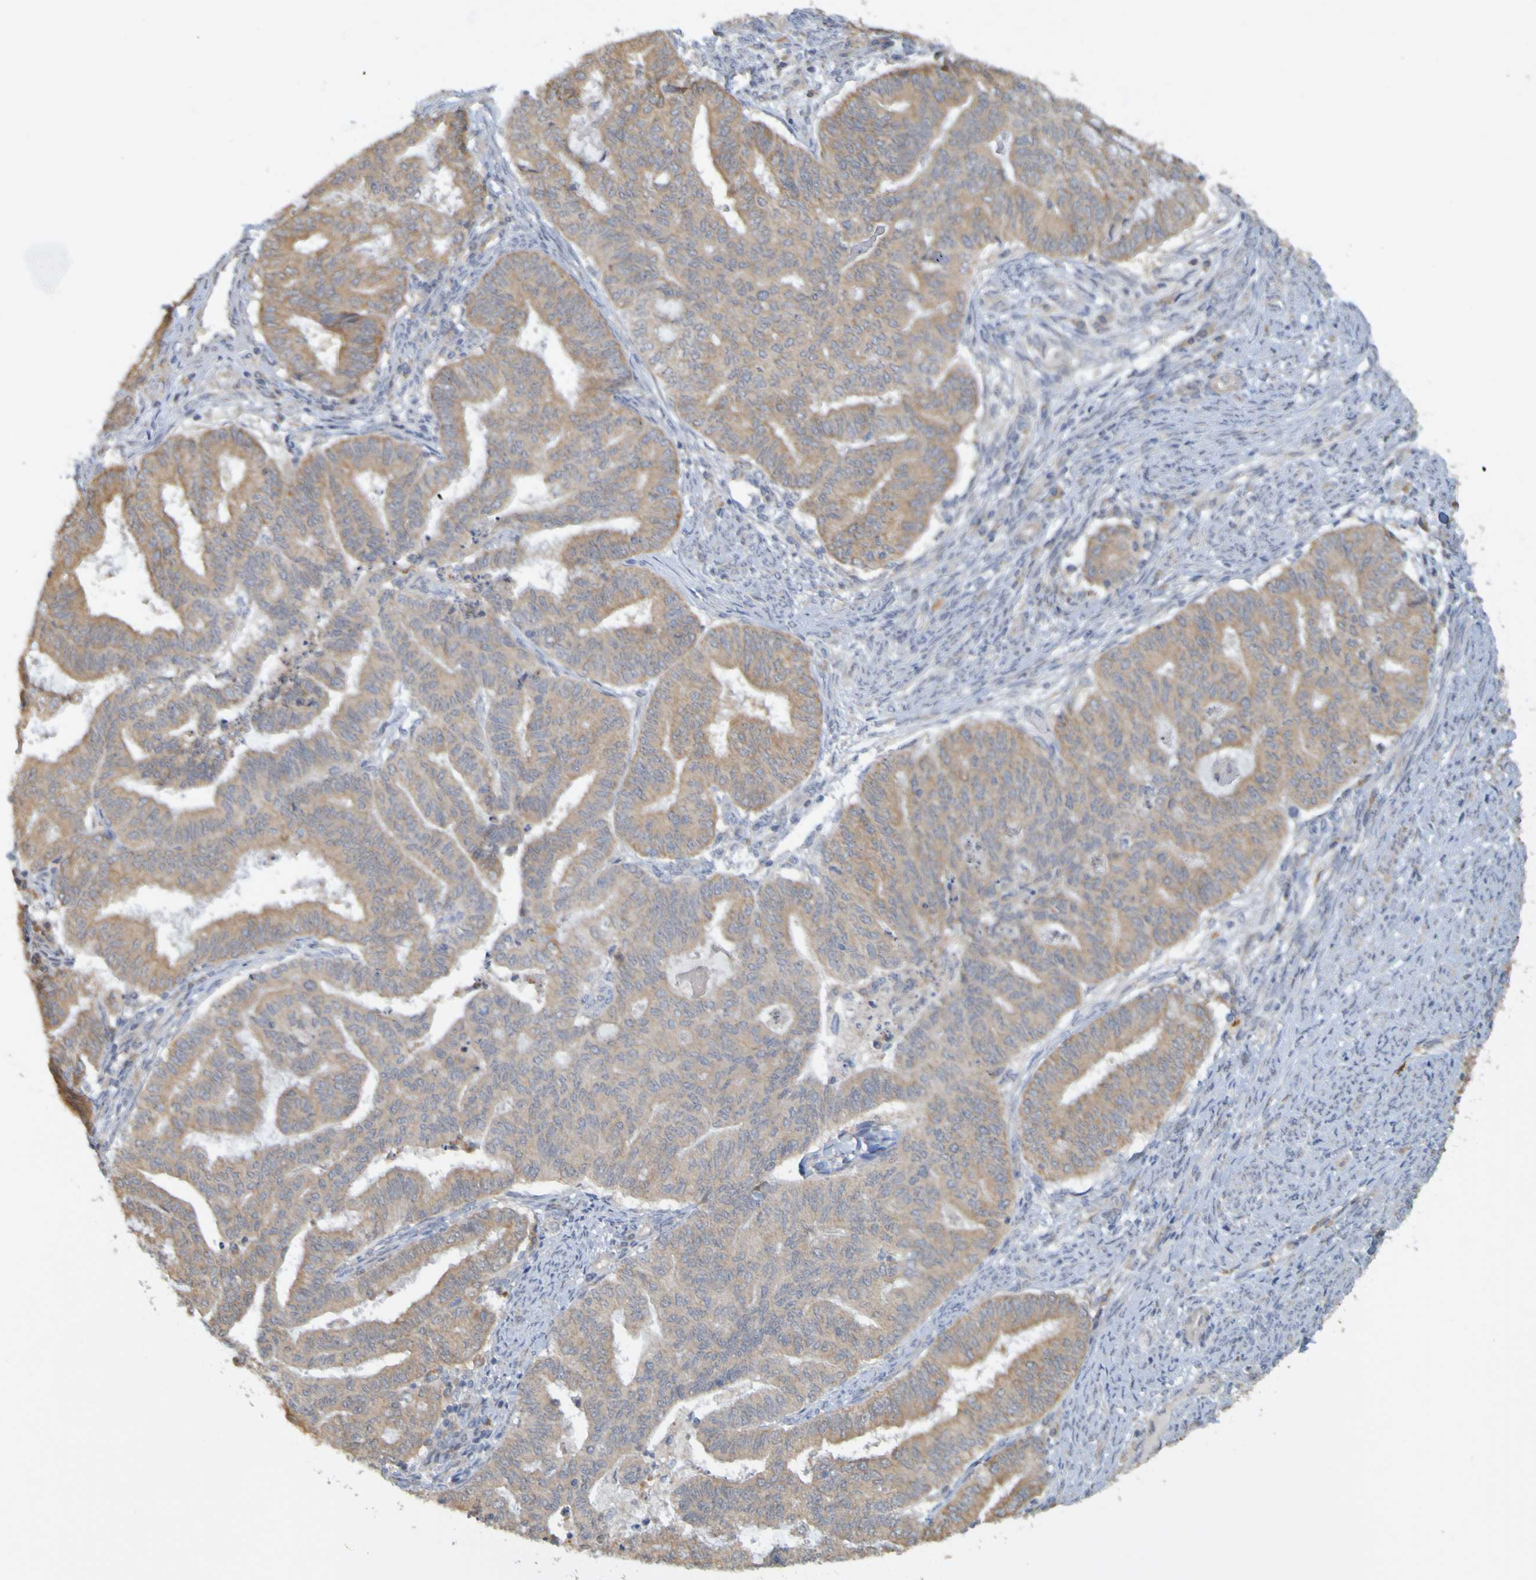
{"staining": {"intensity": "moderate", "quantity": ">75%", "location": "cytoplasmic/membranous"}, "tissue": "endometrial cancer", "cell_type": "Tumor cells", "image_type": "cancer", "snomed": [{"axis": "morphology", "description": "Adenocarcinoma, NOS"}, {"axis": "topography", "description": "Endometrium"}], "caption": "Immunohistochemical staining of endometrial cancer (adenocarcinoma) displays medium levels of moderate cytoplasmic/membranous protein positivity in approximately >75% of tumor cells.", "gene": "NAV2", "patient": {"sex": "female", "age": 79}}